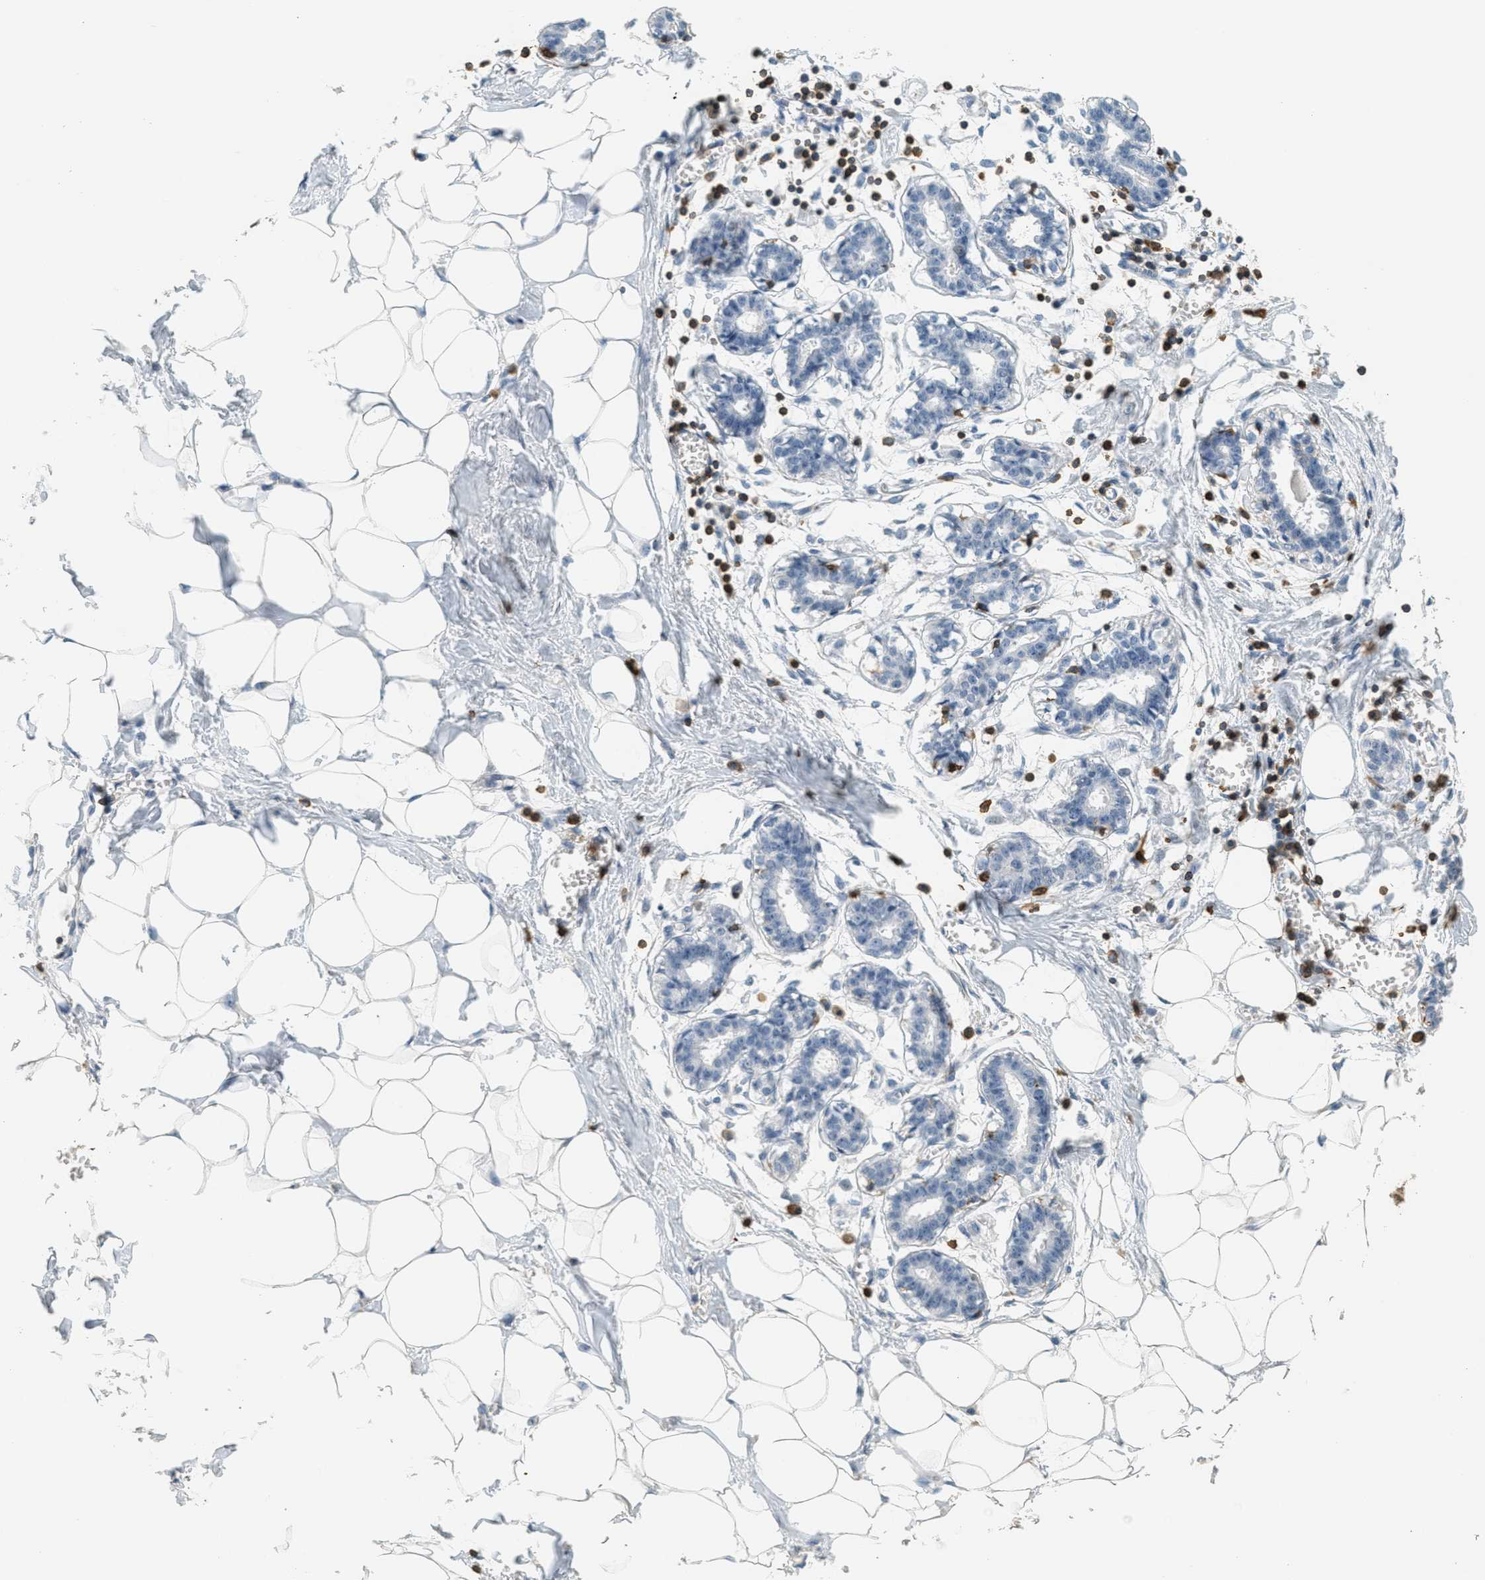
{"staining": {"intensity": "negative", "quantity": "none", "location": "none"}, "tissue": "breast", "cell_type": "Adipocytes", "image_type": "normal", "snomed": [{"axis": "morphology", "description": "Normal tissue, NOS"}, {"axis": "topography", "description": "Breast"}], "caption": "High power microscopy image of an IHC image of benign breast, revealing no significant expression in adipocytes.", "gene": "LSP1", "patient": {"sex": "female", "age": 27}}